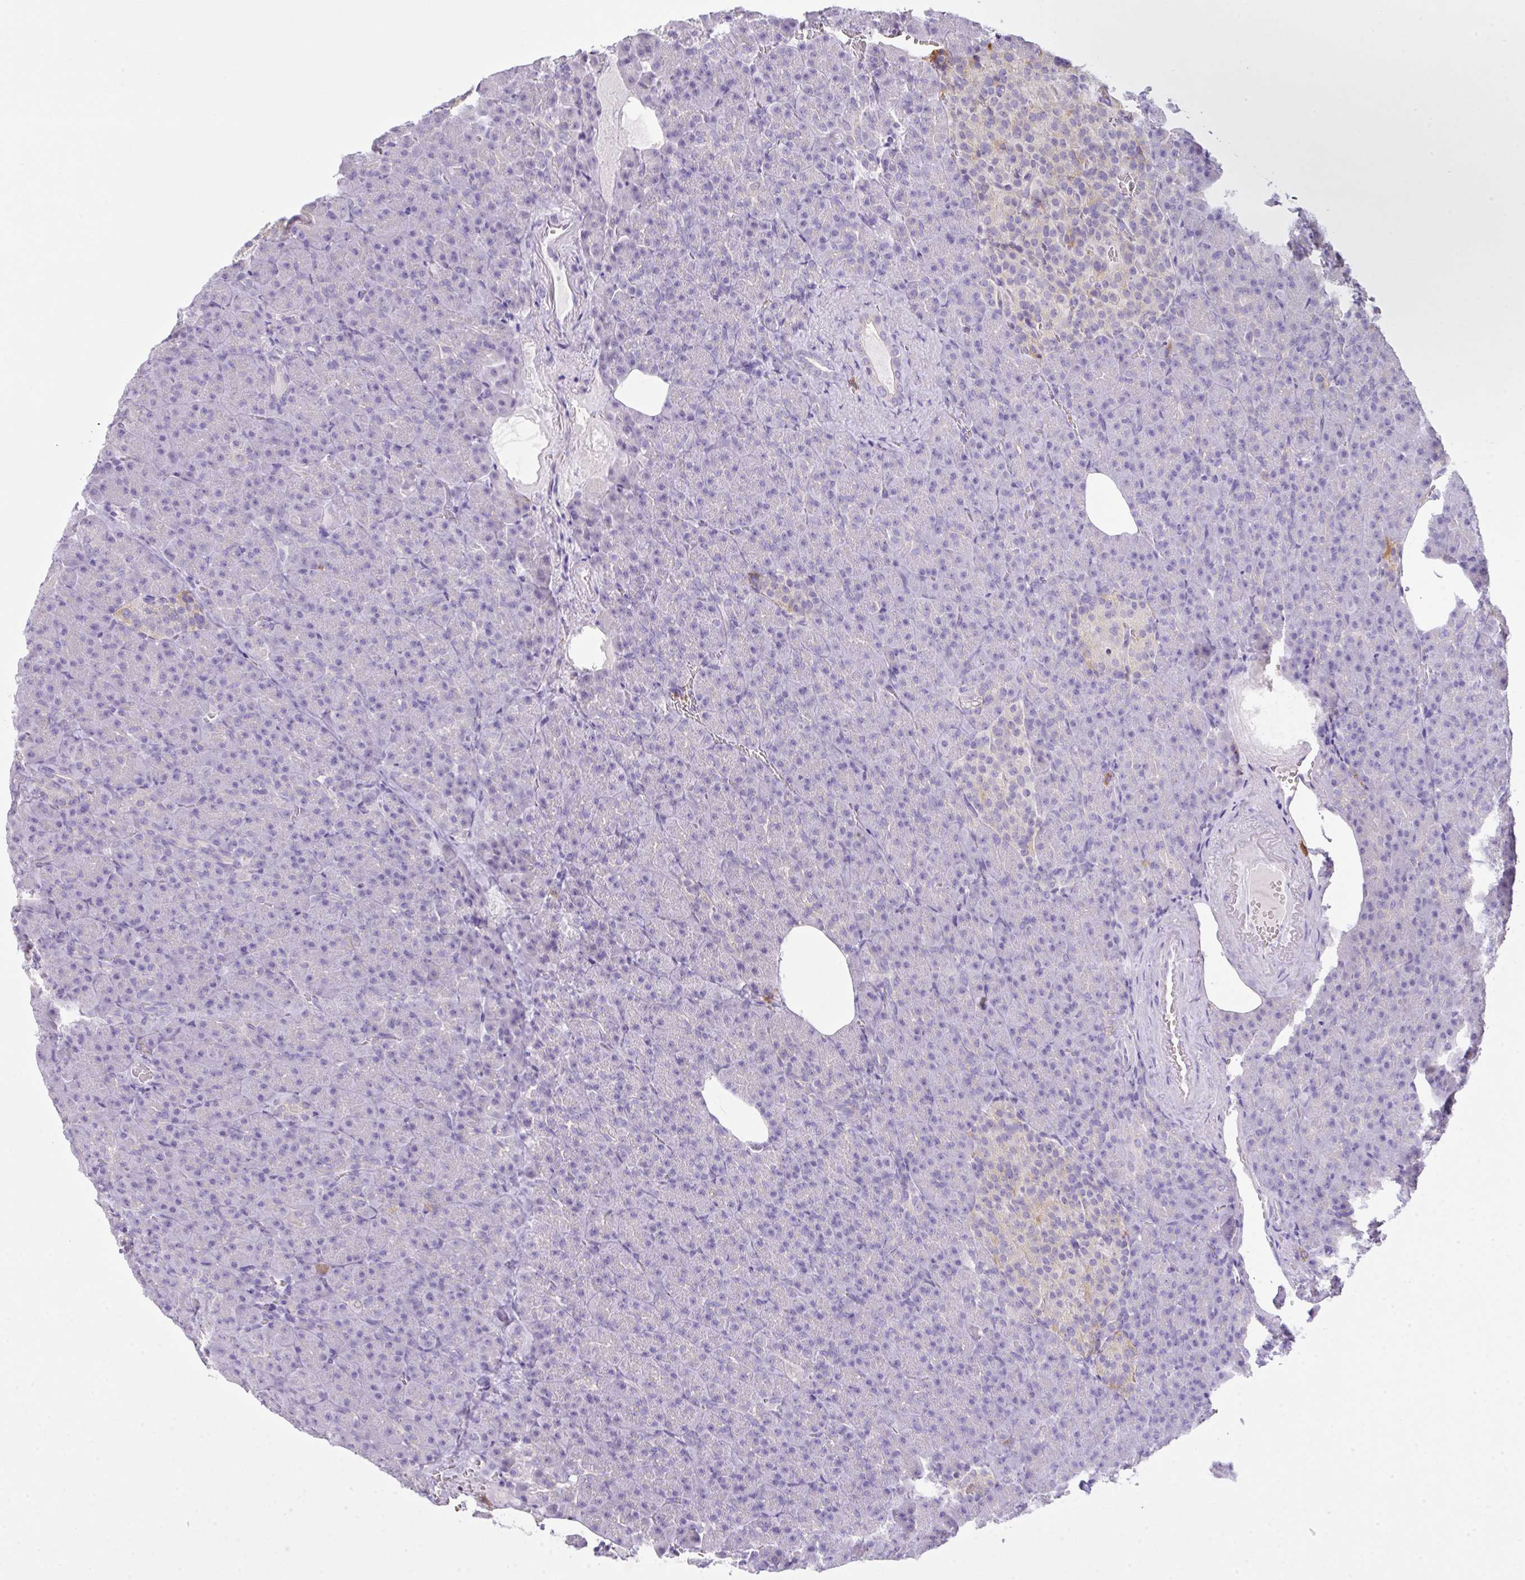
{"staining": {"intensity": "negative", "quantity": "none", "location": "none"}, "tissue": "pancreas", "cell_type": "Exocrine glandular cells", "image_type": "normal", "snomed": [{"axis": "morphology", "description": "Normal tissue, NOS"}, {"axis": "topography", "description": "Pancreas"}], "caption": "Immunohistochemistry micrograph of normal pancreas: pancreas stained with DAB reveals no significant protein positivity in exocrine glandular cells. The staining was performed using DAB to visualize the protein expression in brown, while the nuclei were stained in blue with hematoxylin (Magnification: 20x).", "gene": "CST11", "patient": {"sex": "female", "age": 74}}